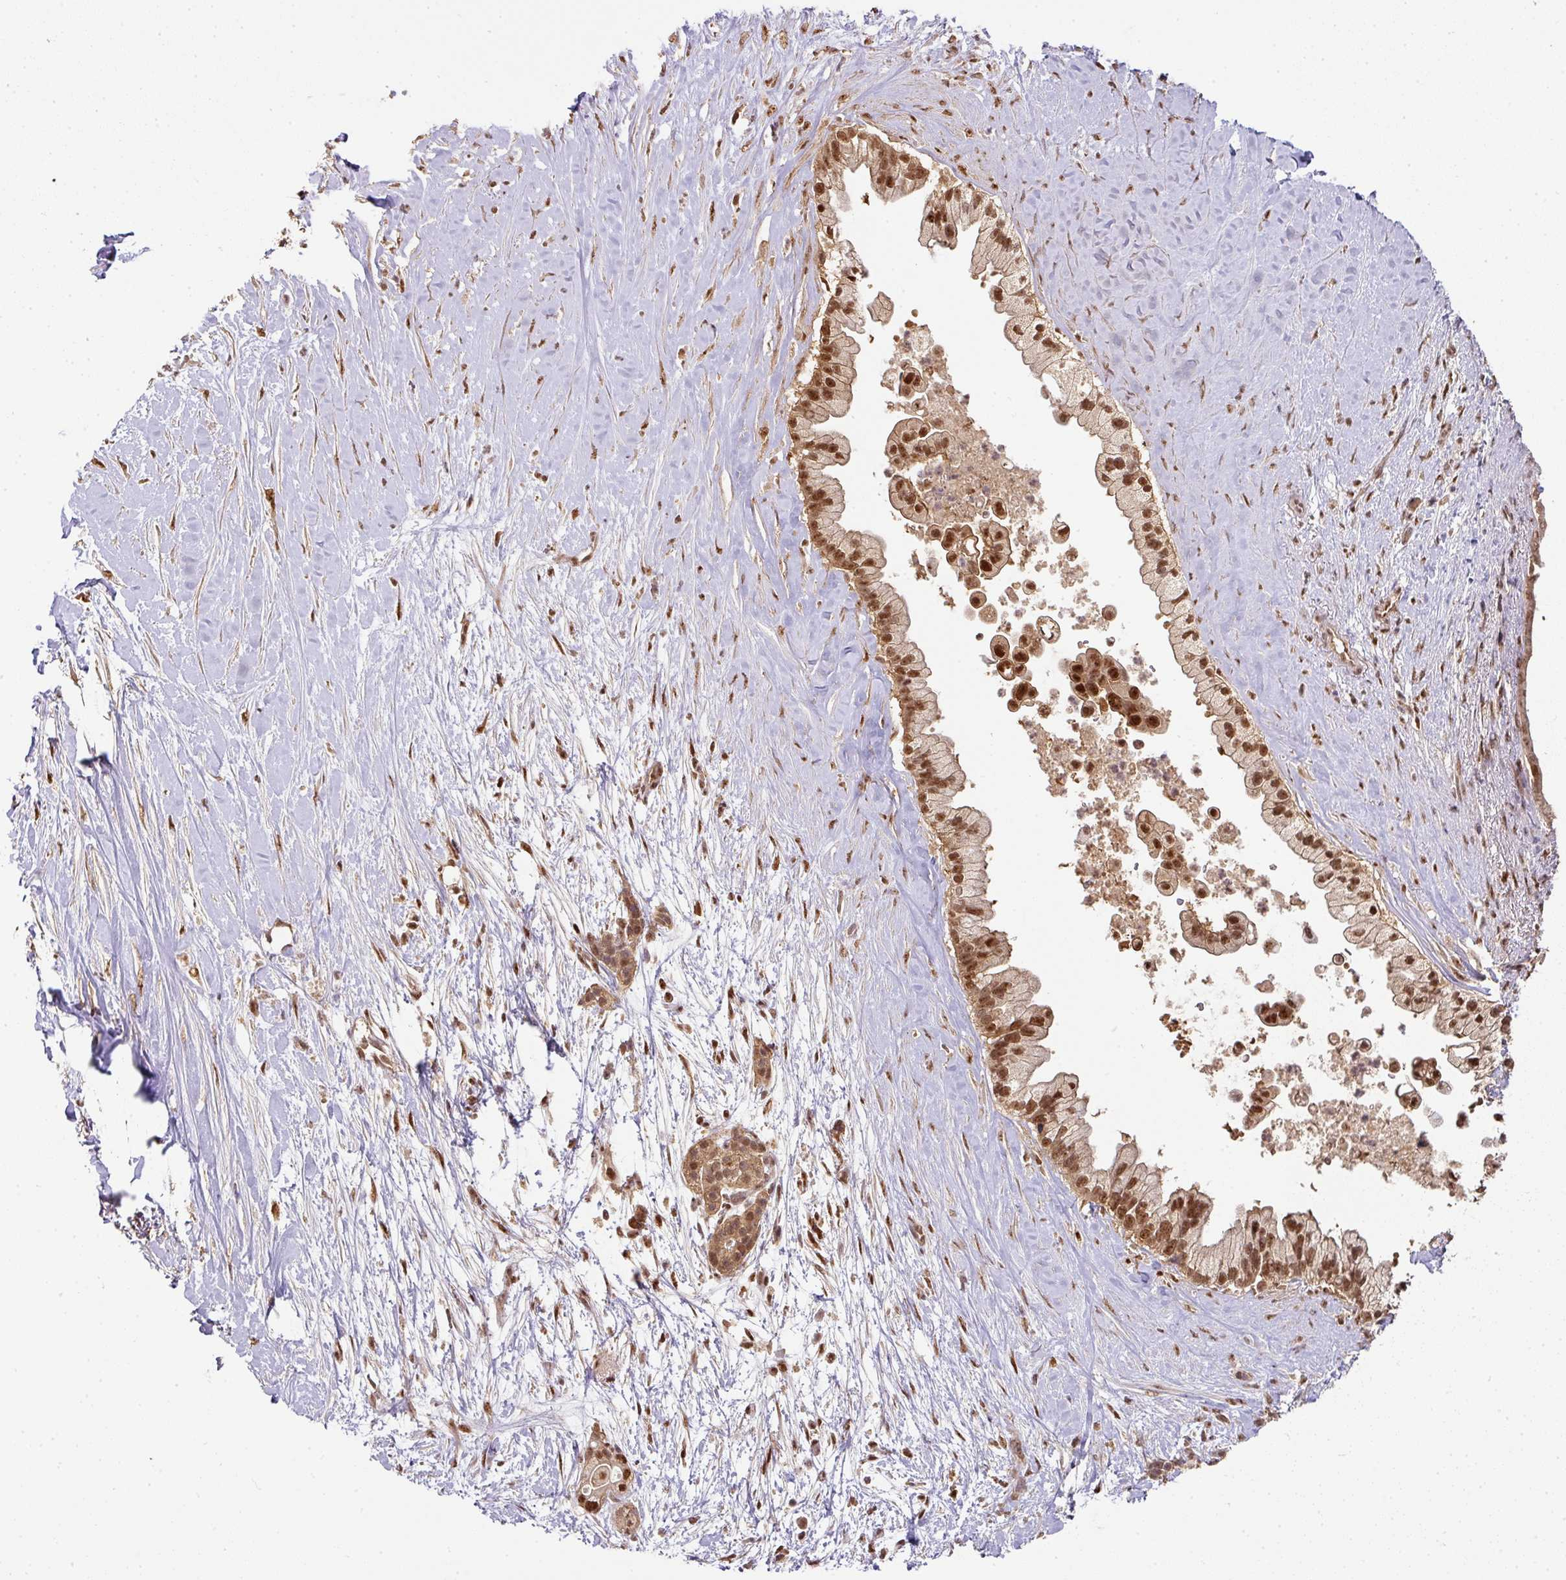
{"staining": {"intensity": "strong", "quantity": ">75%", "location": "nuclear"}, "tissue": "pancreatic cancer", "cell_type": "Tumor cells", "image_type": "cancer", "snomed": [{"axis": "morphology", "description": "Adenocarcinoma, NOS"}, {"axis": "topography", "description": "Pancreas"}], "caption": "Pancreatic cancer stained with a brown dye exhibits strong nuclear positive expression in approximately >75% of tumor cells.", "gene": "RANBP9", "patient": {"sex": "female", "age": 69}}